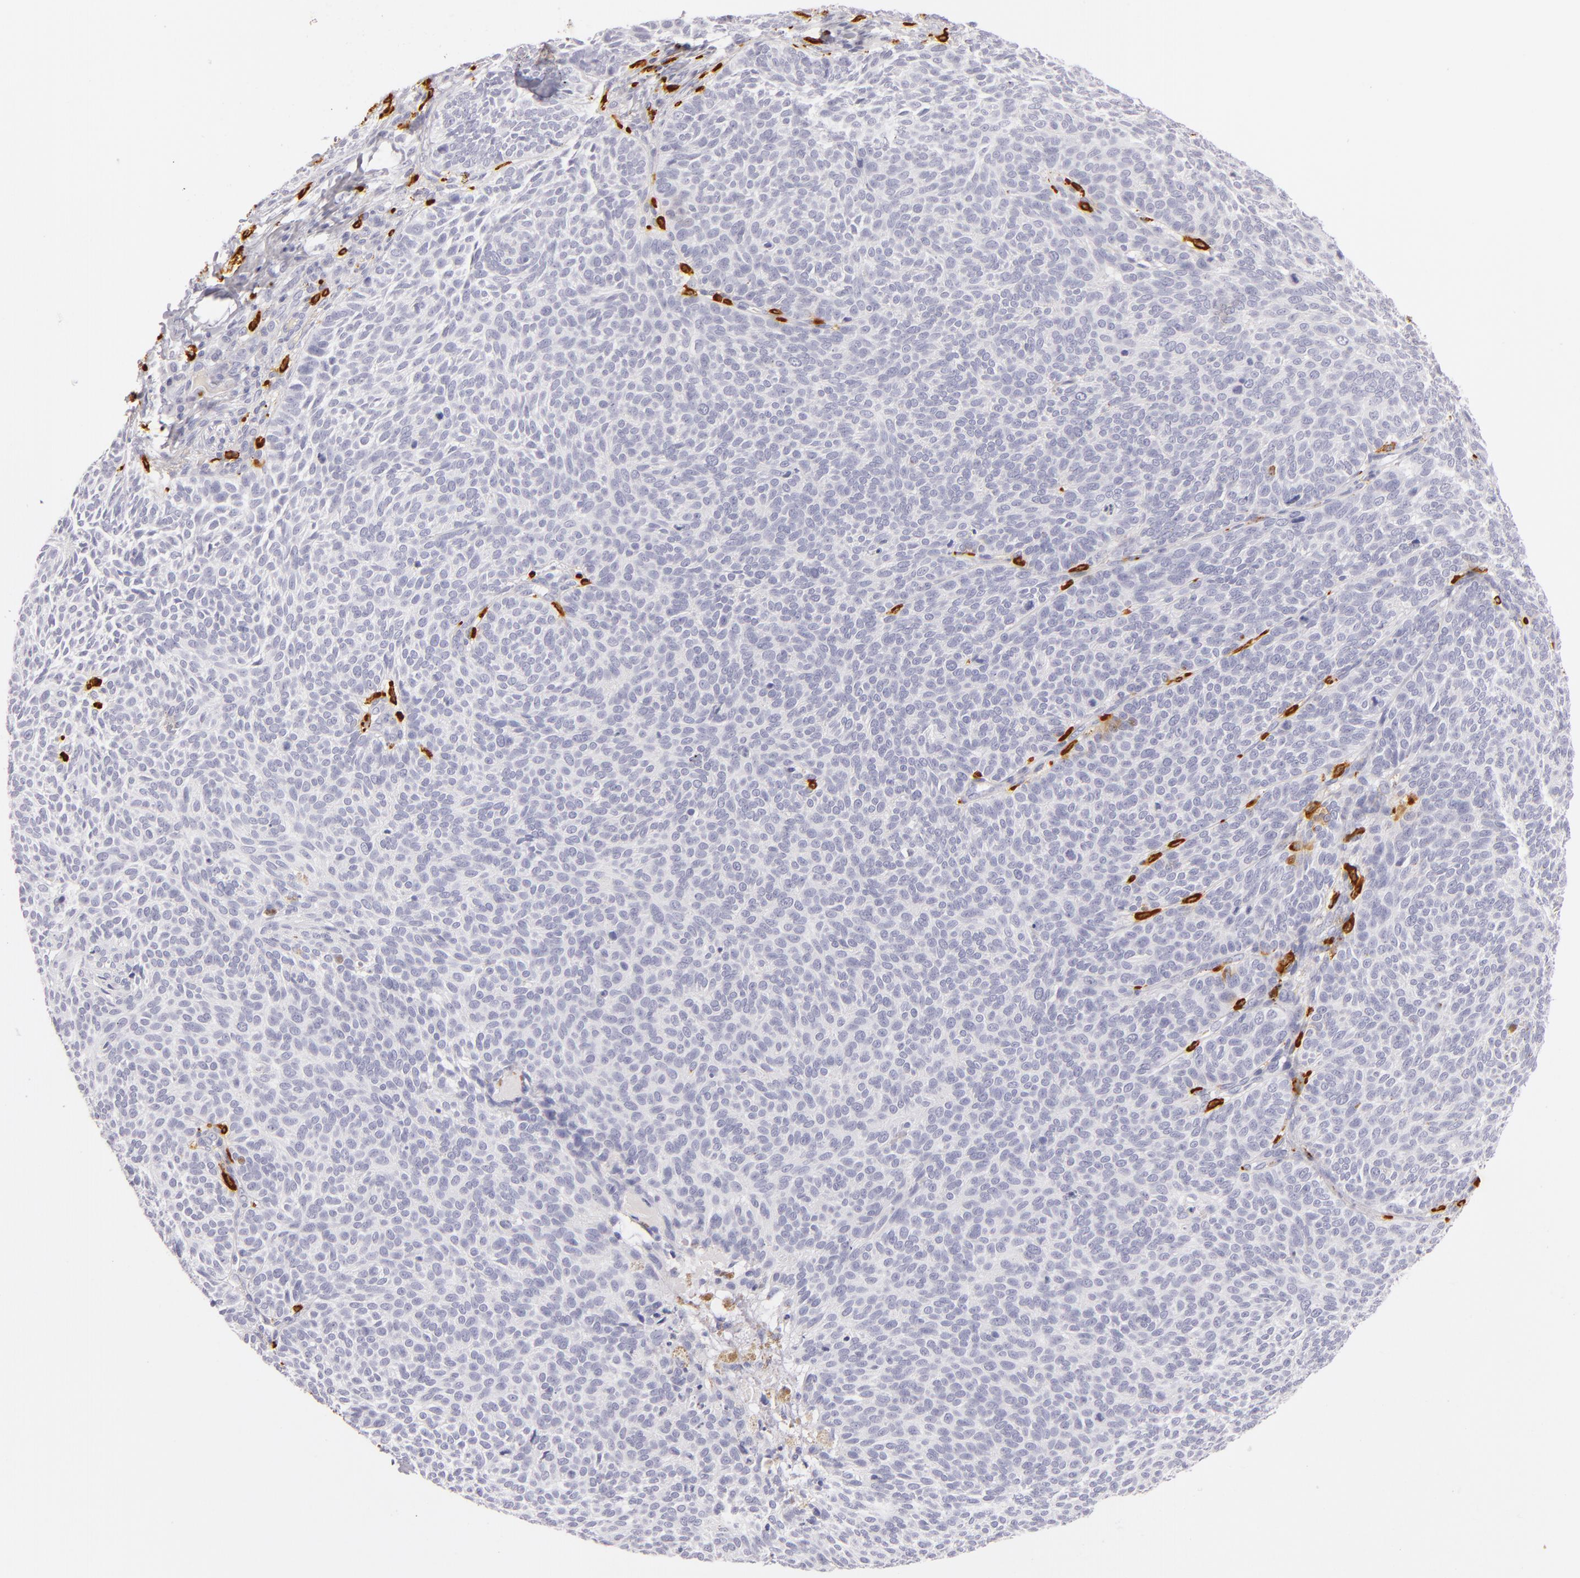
{"staining": {"intensity": "negative", "quantity": "none", "location": "none"}, "tissue": "skin cancer", "cell_type": "Tumor cells", "image_type": "cancer", "snomed": [{"axis": "morphology", "description": "Basal cell carcinoma"}, {"axis": "topography", "description": "Skin"}], "caption": "Human skin cancer (basal cell carcinoma) stained for a protein using immunohistochemistry exhibits no positivity in tumor cells.", "gene": "TPSD1", "patient": {"sex": "male", "age": 63}}